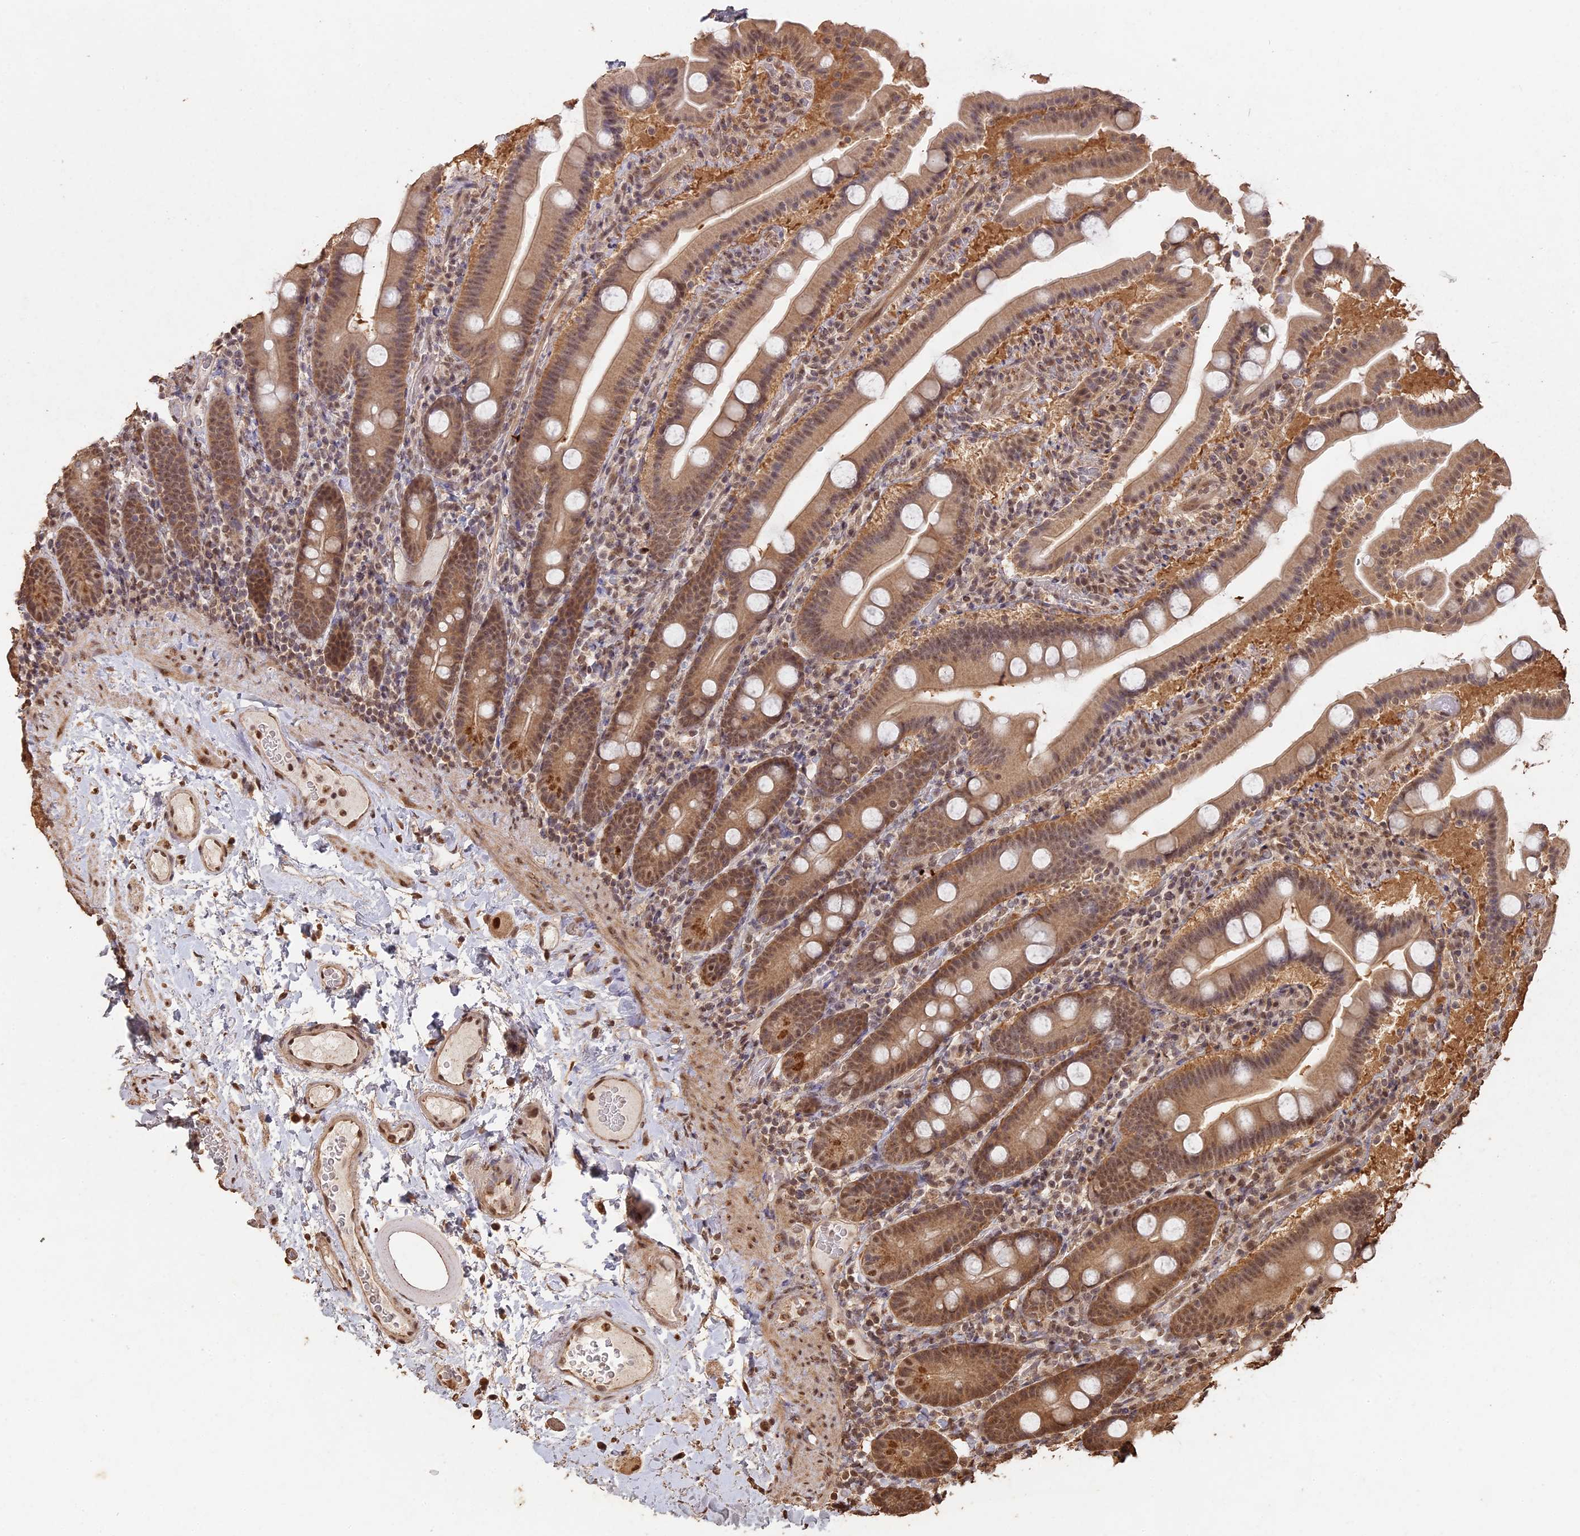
{"staining": {"intensity": "moderate", "quantity": ">75%", "location": "cytoplasmic/membranous,nuclear"}, "tissue": "duodenum", "cell_type": "Glandular cells", "image_type": "normal", "snomed": [{"axis": "morphology", "description": "Normal tissue, NOS"}, {"axis": "topography", "description": "Duodenum"}], "caption": "Protein staining of benign duodenum exhibits moderate cytoplasmic/membranous,nuclear positivity in about >75% of glandular cells.", "gene": "PSMC6", "patient": {"sex": "male", "age": 55}}